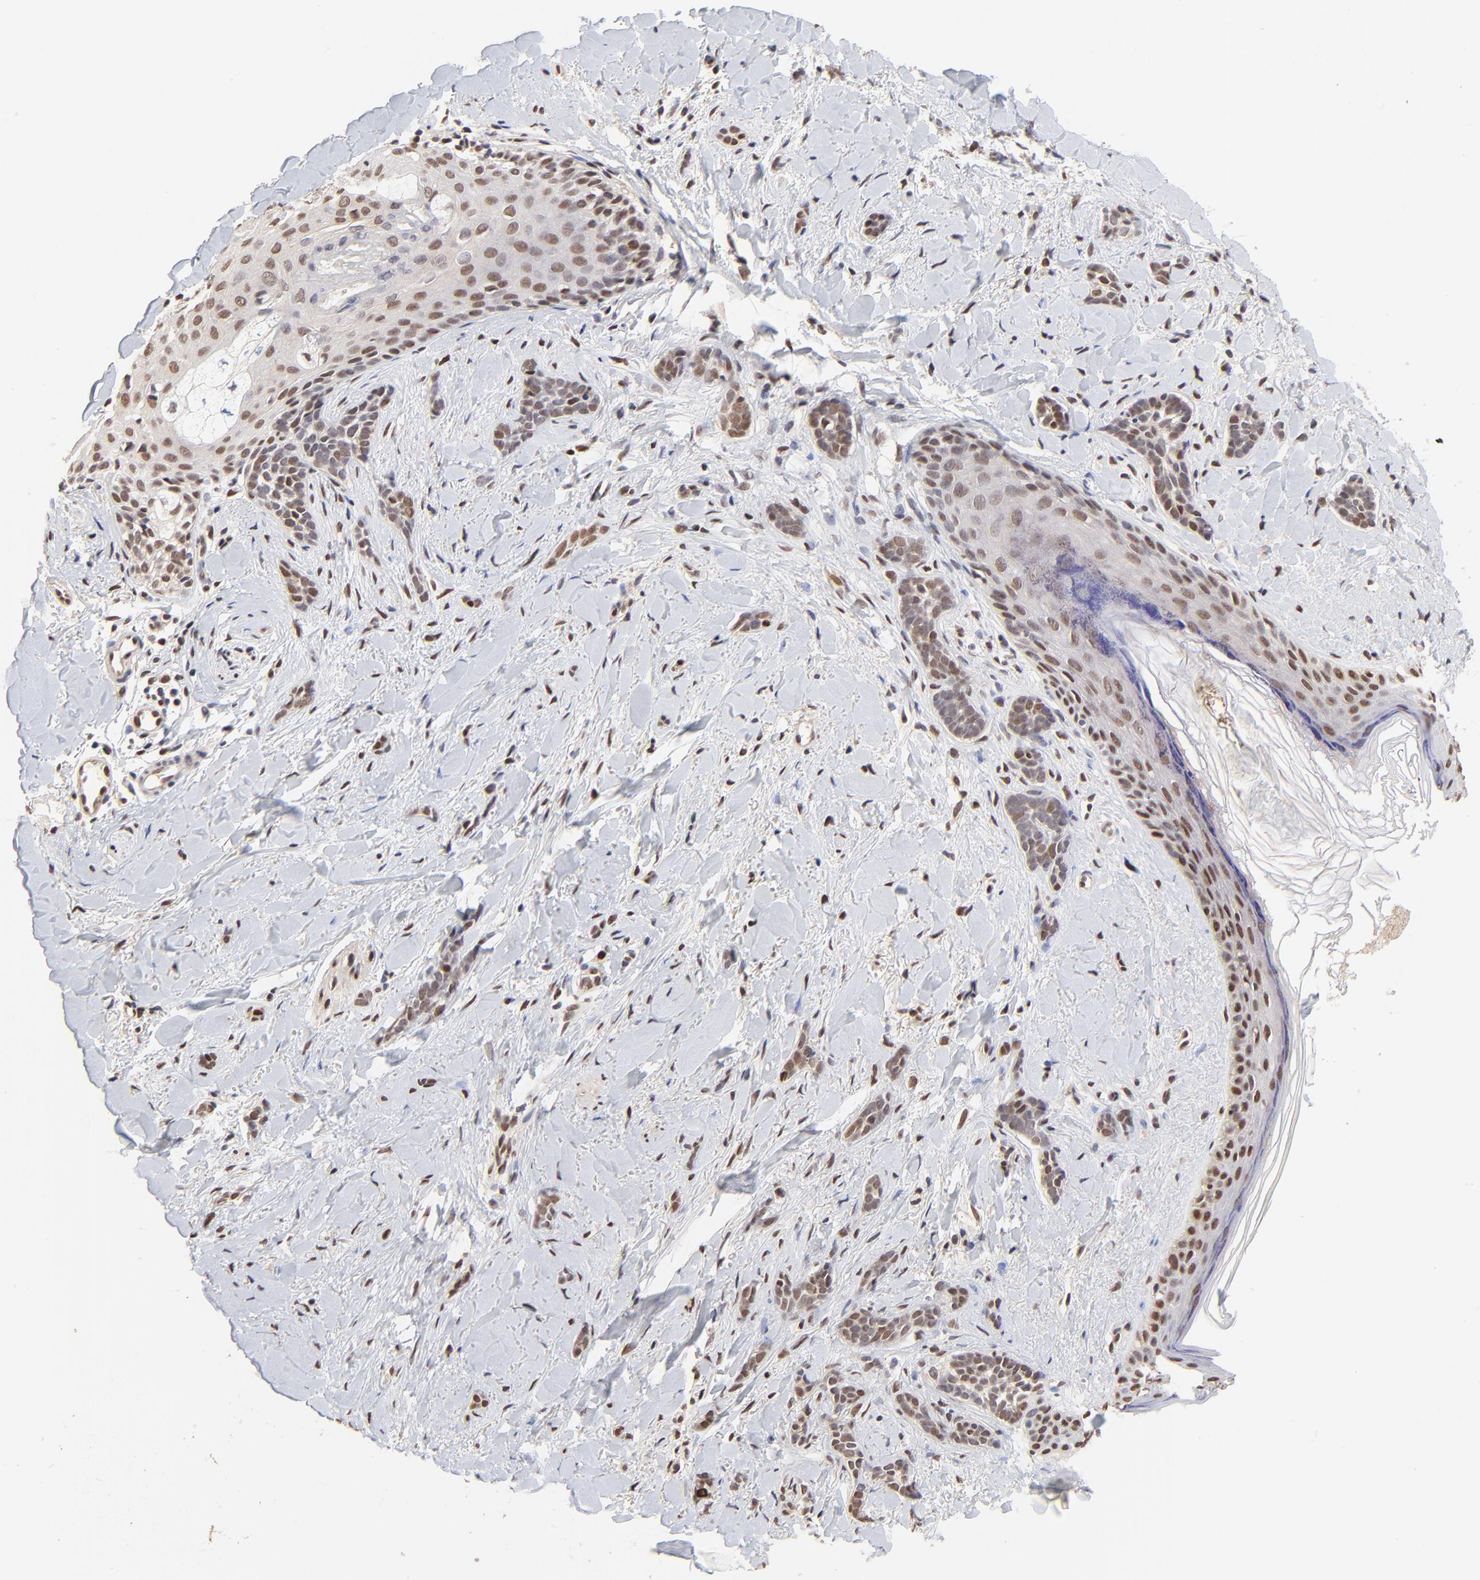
{"staining": {"intensity": "moderate", "quantity": ">75%", "location": "nuclear"}, "tissue": "skin cancer", "cell_type": "Tumor cells", "image_type": "cancer", "snomed": [{"axis": "morphology", "description": "Basal cell carcinoma"}, {"axis": "topography", "description": "Skin"}], "caption": "Protein expression analysis of skin cancer exhibits moderate nuclear staining in about >75% of tumor cells.", "gene": "DSN1", "patient": {"sex": "female", "age": 37}}